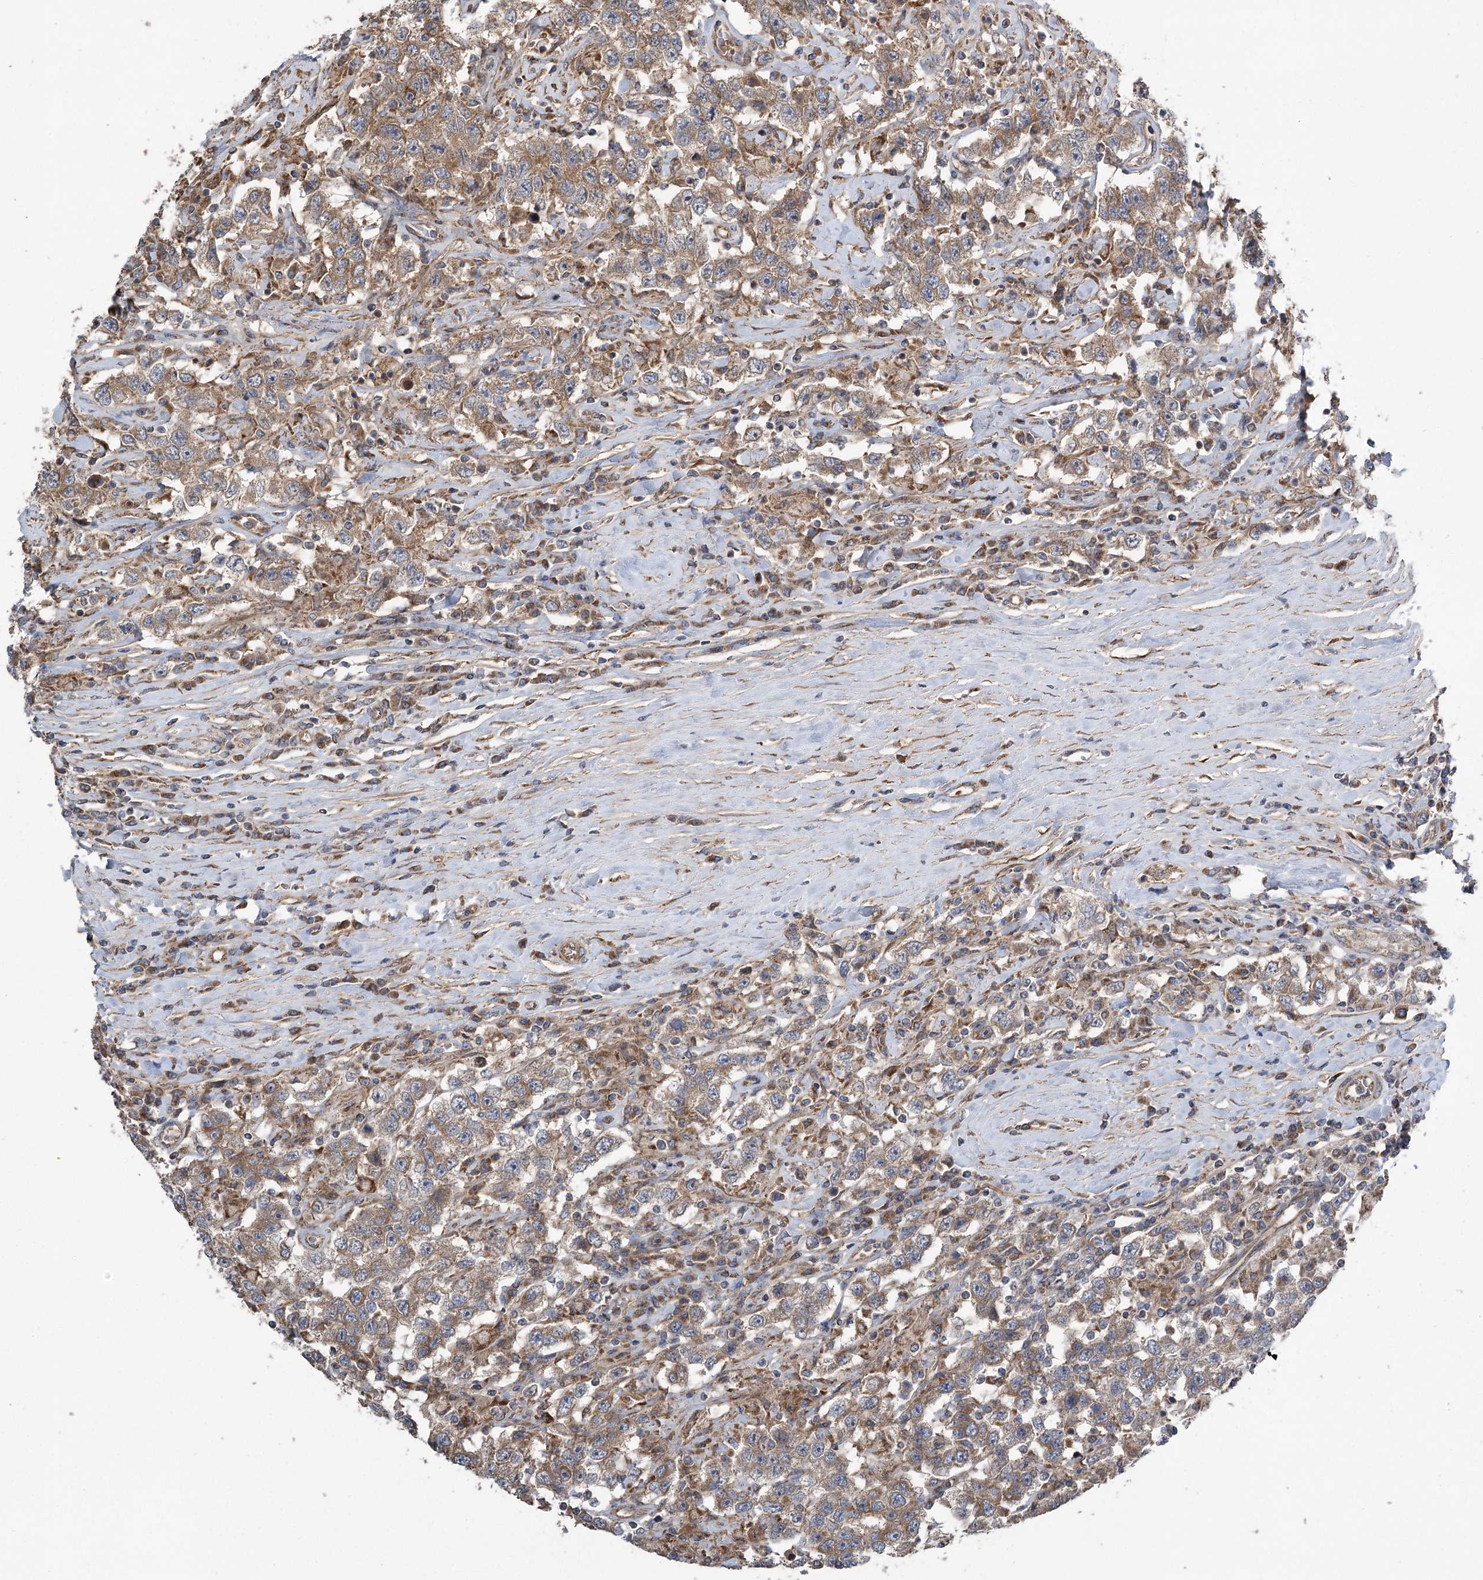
{"staining": {"intensity": "moderate", "quantity": ">75%", "location": "cytoplasmic/membranous"}, "tissue": "testis cancer", "cell_type": "Tumor cells", "image_type": "cancer", "snomed": [{"axis": "morphology", "description": "Seminoma, NOS"}, {"axis": "topography", "description": "Testis"}], "caption": "High-magnification brightfield microscopy of seminoma (testis) stained with DAB (3,3'-diaminobenzidine) (brown) and counterstained with hematoxylin (blue). tumor cells exhibit moderate cytoplasmic/membranous staining is appreciated in about>75% of cells. (Stains: DAB (3,3'-diaminobenzidine) in brown, nuclei in blue, Microscopy: brightfield microscopy at high magnification).", "gene": "RWDD4", "patient": {"sex": "male", "age": 41}}